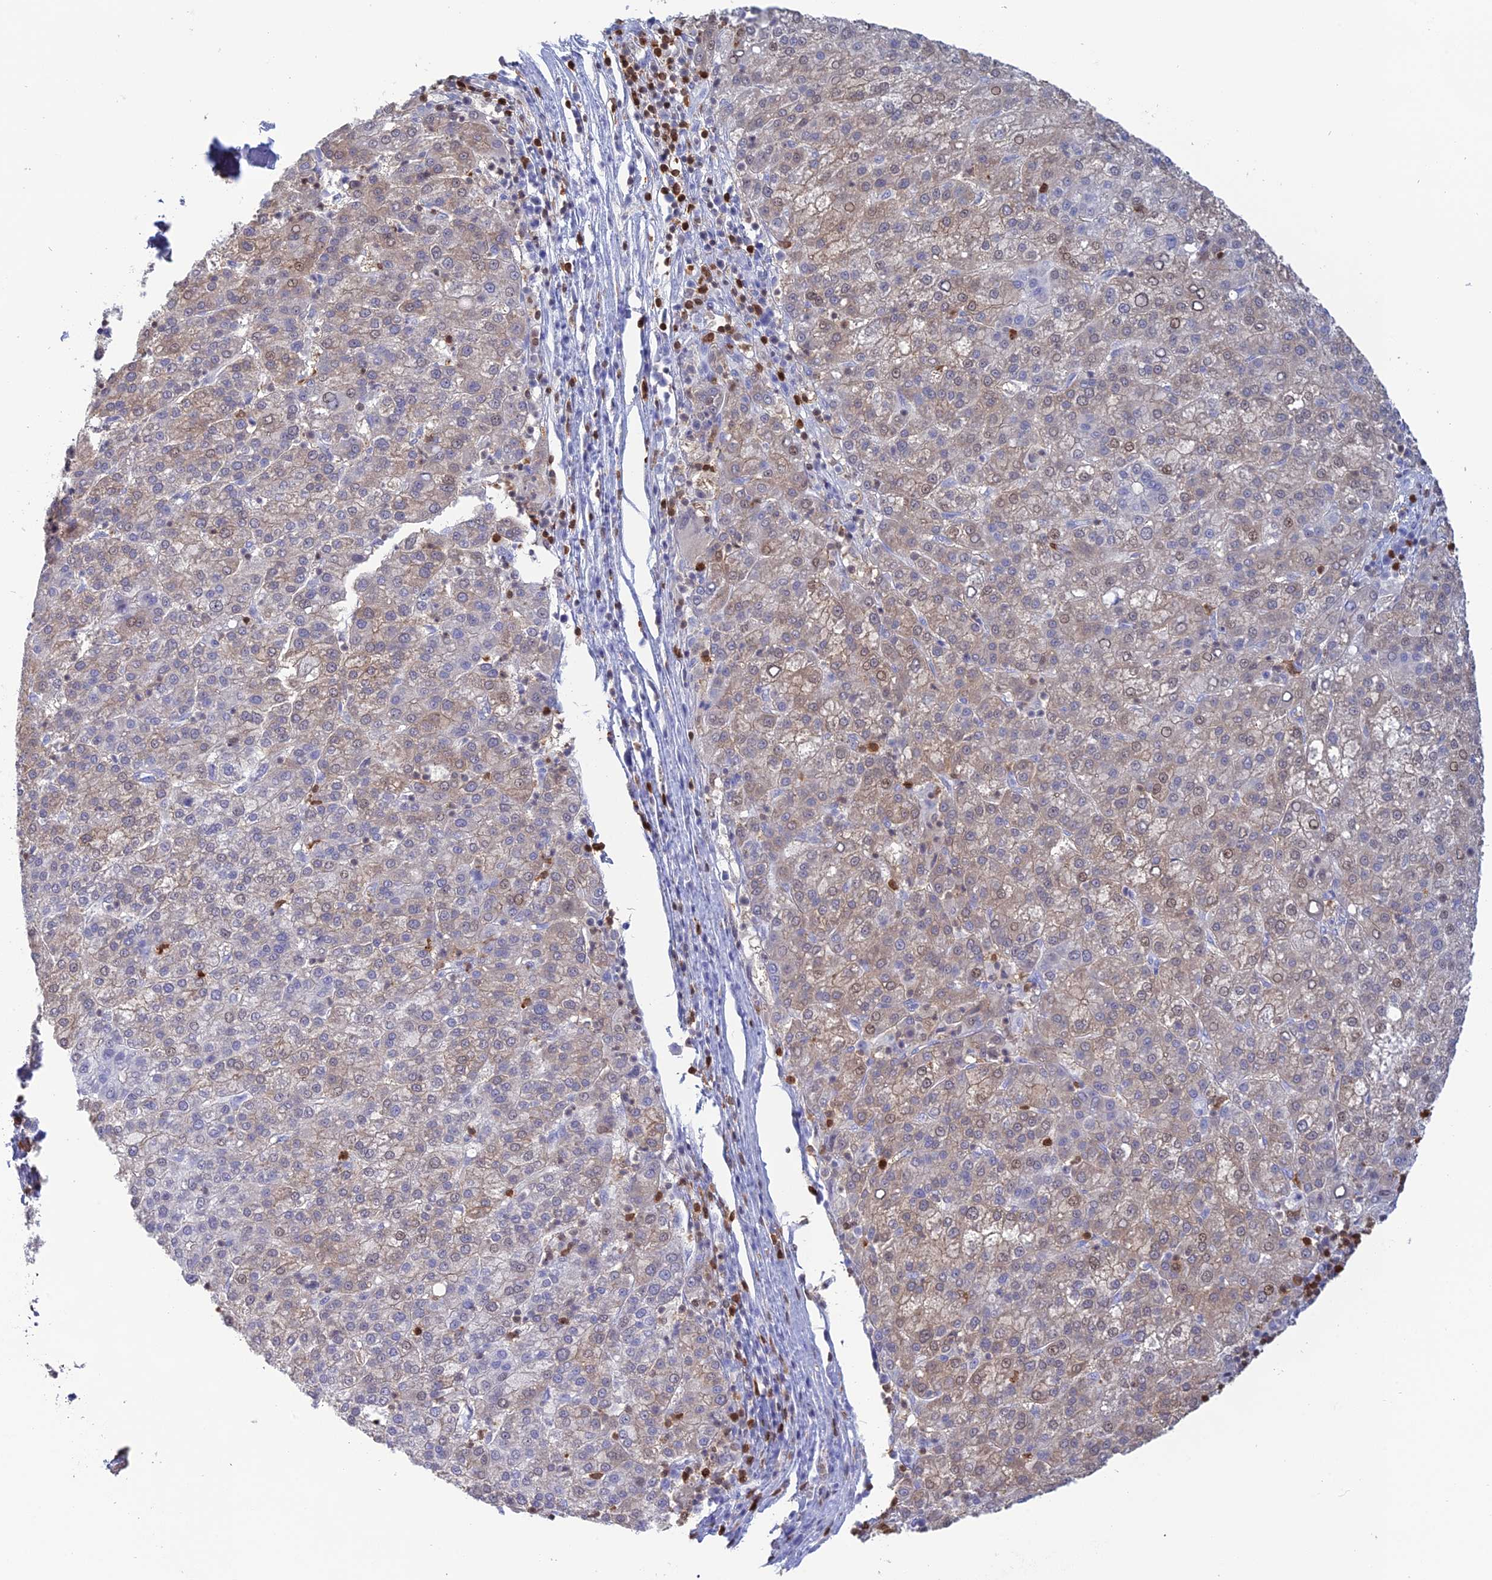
{"staining": {"intensity": "weak", "quantity": "25%-75%", "location": "cytoplasmic/membranous,nuclear"}, "tissue": "liver cancer", "cell_type": "Tumor cells", "image_type": "cancer", "snomed": [{"axis": "morphology", "description": "Carcinoma, Hepatocellular, NOS"}, {"axis": "topography", "description": "Liver"}], "caption": "Immunohistochemical staining of hepatocellular carcinoma (liver) exhibits low levels of weak cytoplasmic/membranous and nuclear protein expression in about 25%-75% of tumor cells.", "gene": "PGBD4", "patient": {"sex": "female", "age": 58}}